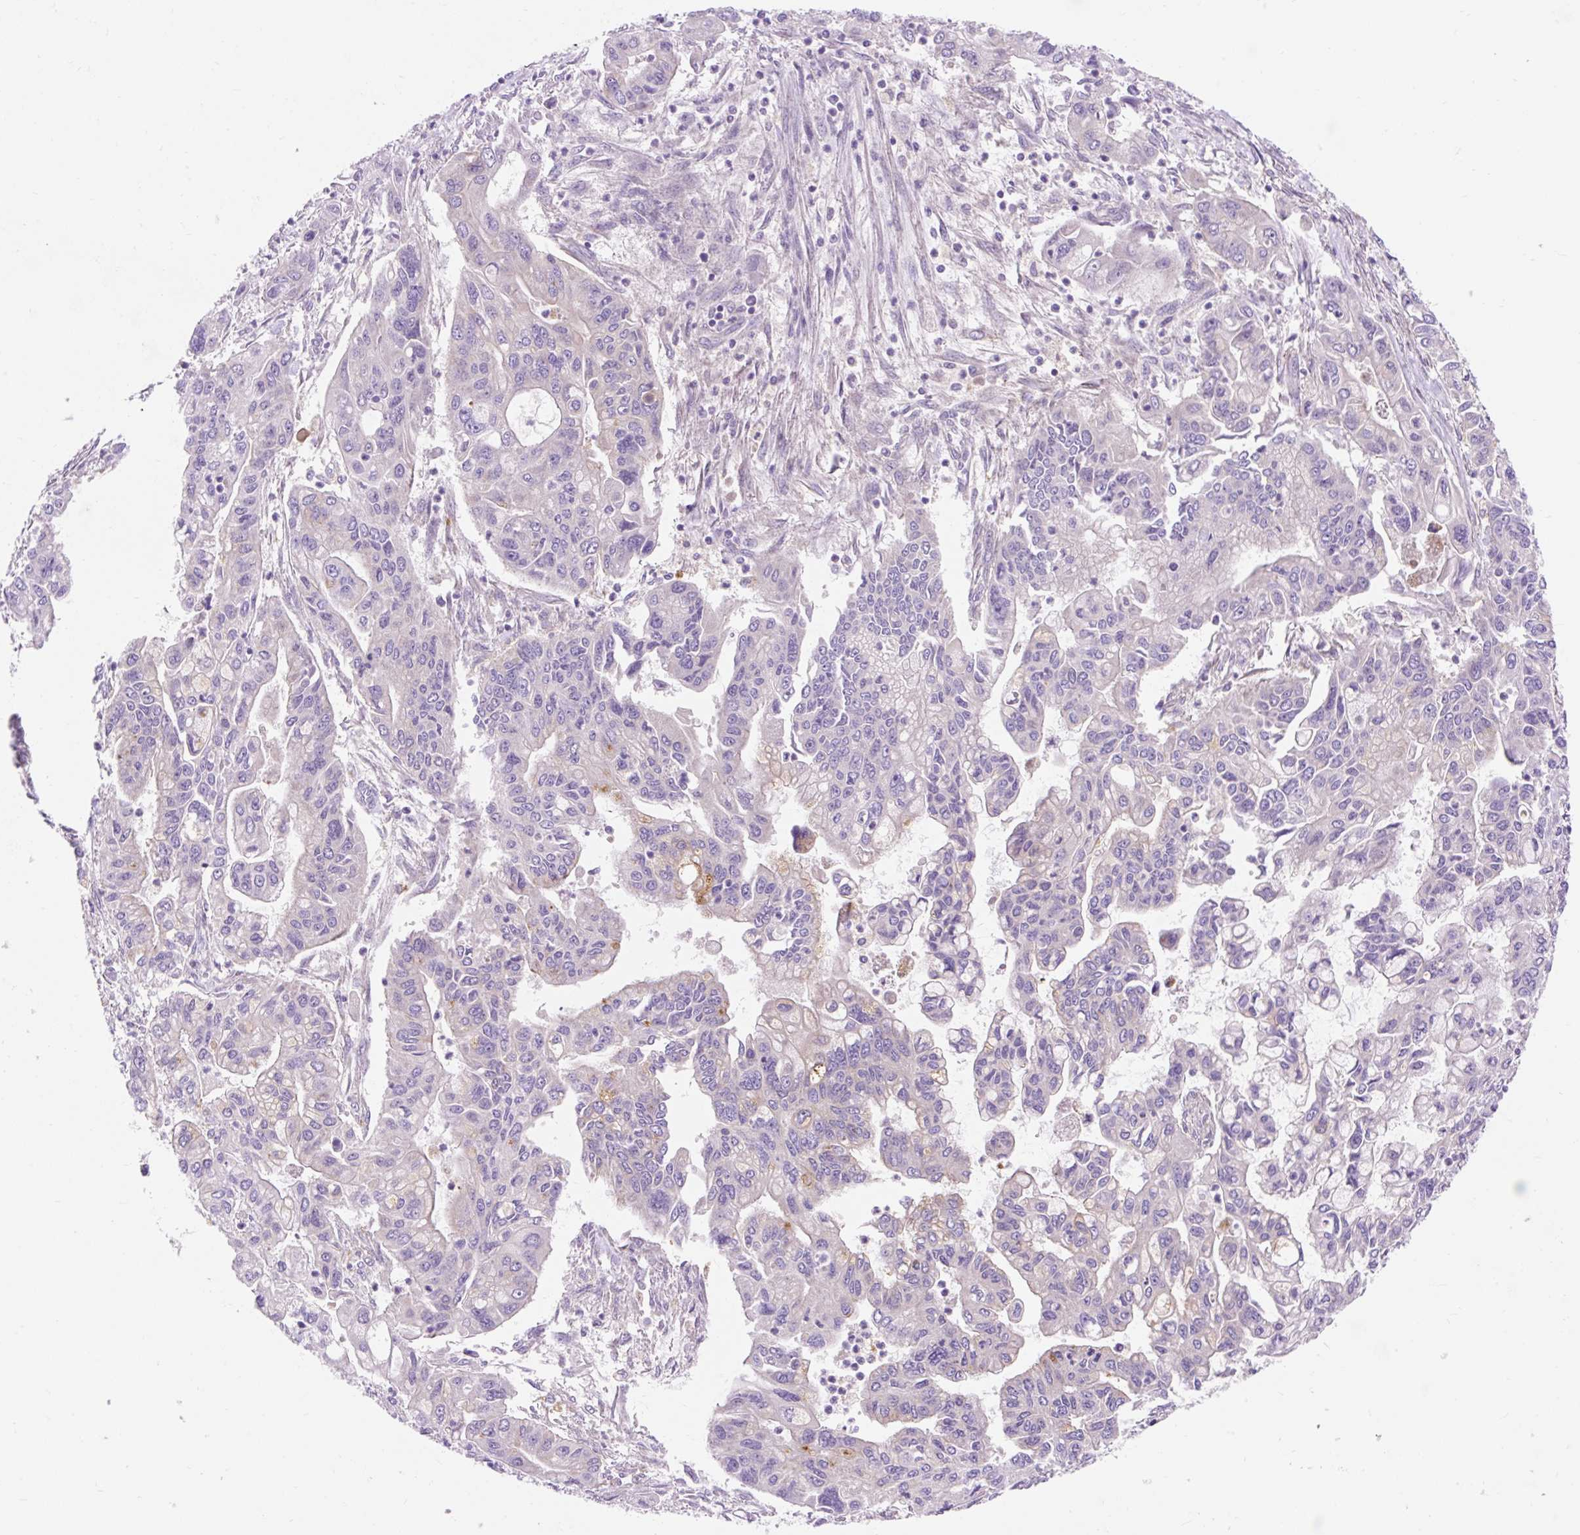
{"staining": {"intensity": "weak", "quantity": "<25%", "location": "cytoplasmic/membranous"}, "tissue": "pancreatic cancer", "cell_type": "Tumor cells", "image_type": "cancer", "snomed": [{"axis": "morphology", "description": "Adenocarcinoma, NOS"}, {"axis": "topography", "description": "Pancreas"}], "caption": "Immunohistochemical staining of pancreatic cancer demonstrates no significant expression in tumor cells.", "gene": "HEXB", "patient": {"sex": "male", "age": 62}}